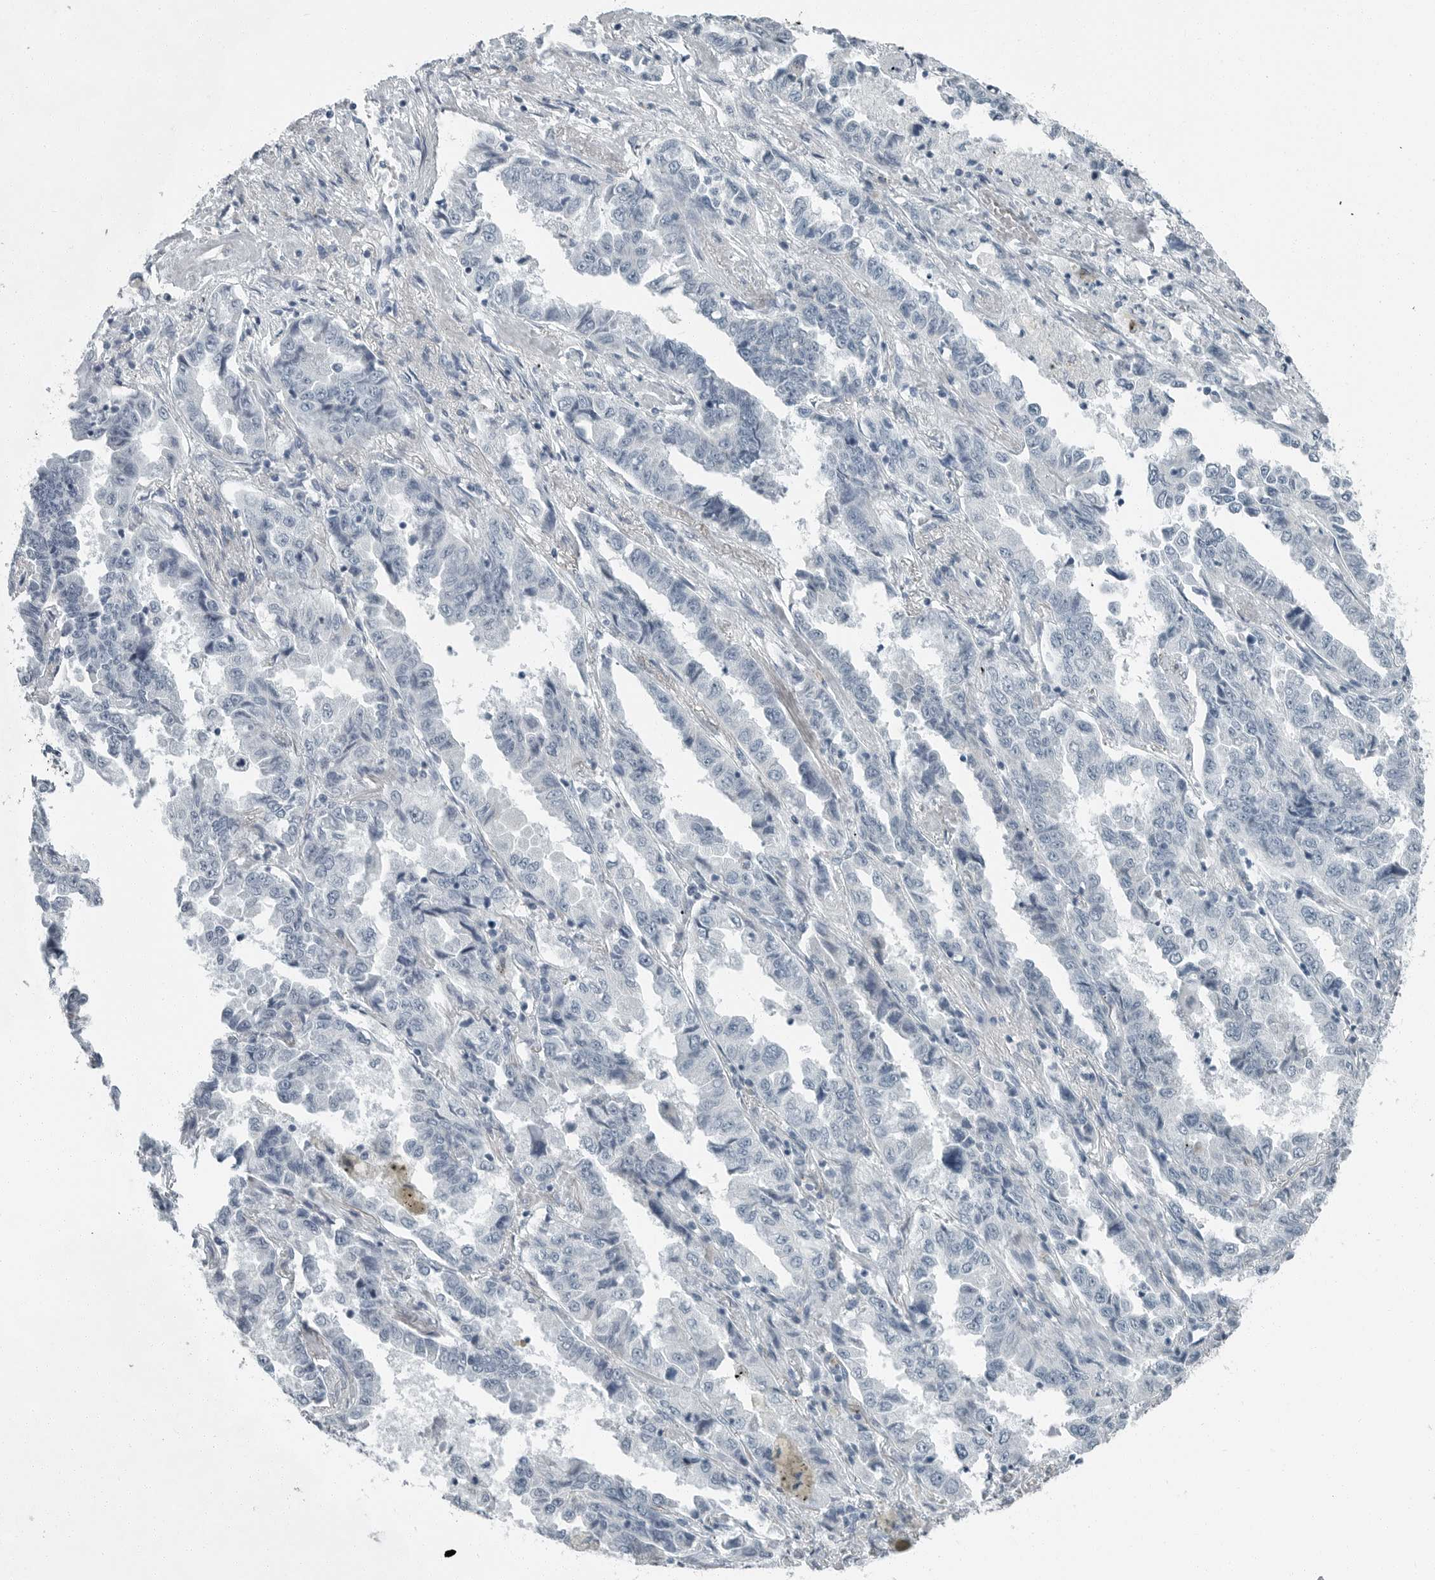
{"staining": {"intensity": "negative", "quantity": "none", "location": "none"}, "tissue": "lung cancer", "cell_type": "Tumor cells", "image_type": "cancer", "snomed": [{"axis": "morphology", "description": "Adenocarcinoma, NOS"}, {"axis": "topography", "description": "Lung"}], "caption": "Tumor cells show no significant protein staining in lung cancer (adenocarcinoma).", "gene": "ZPBP2", "patient": {"sex": "female", "age": 51}}